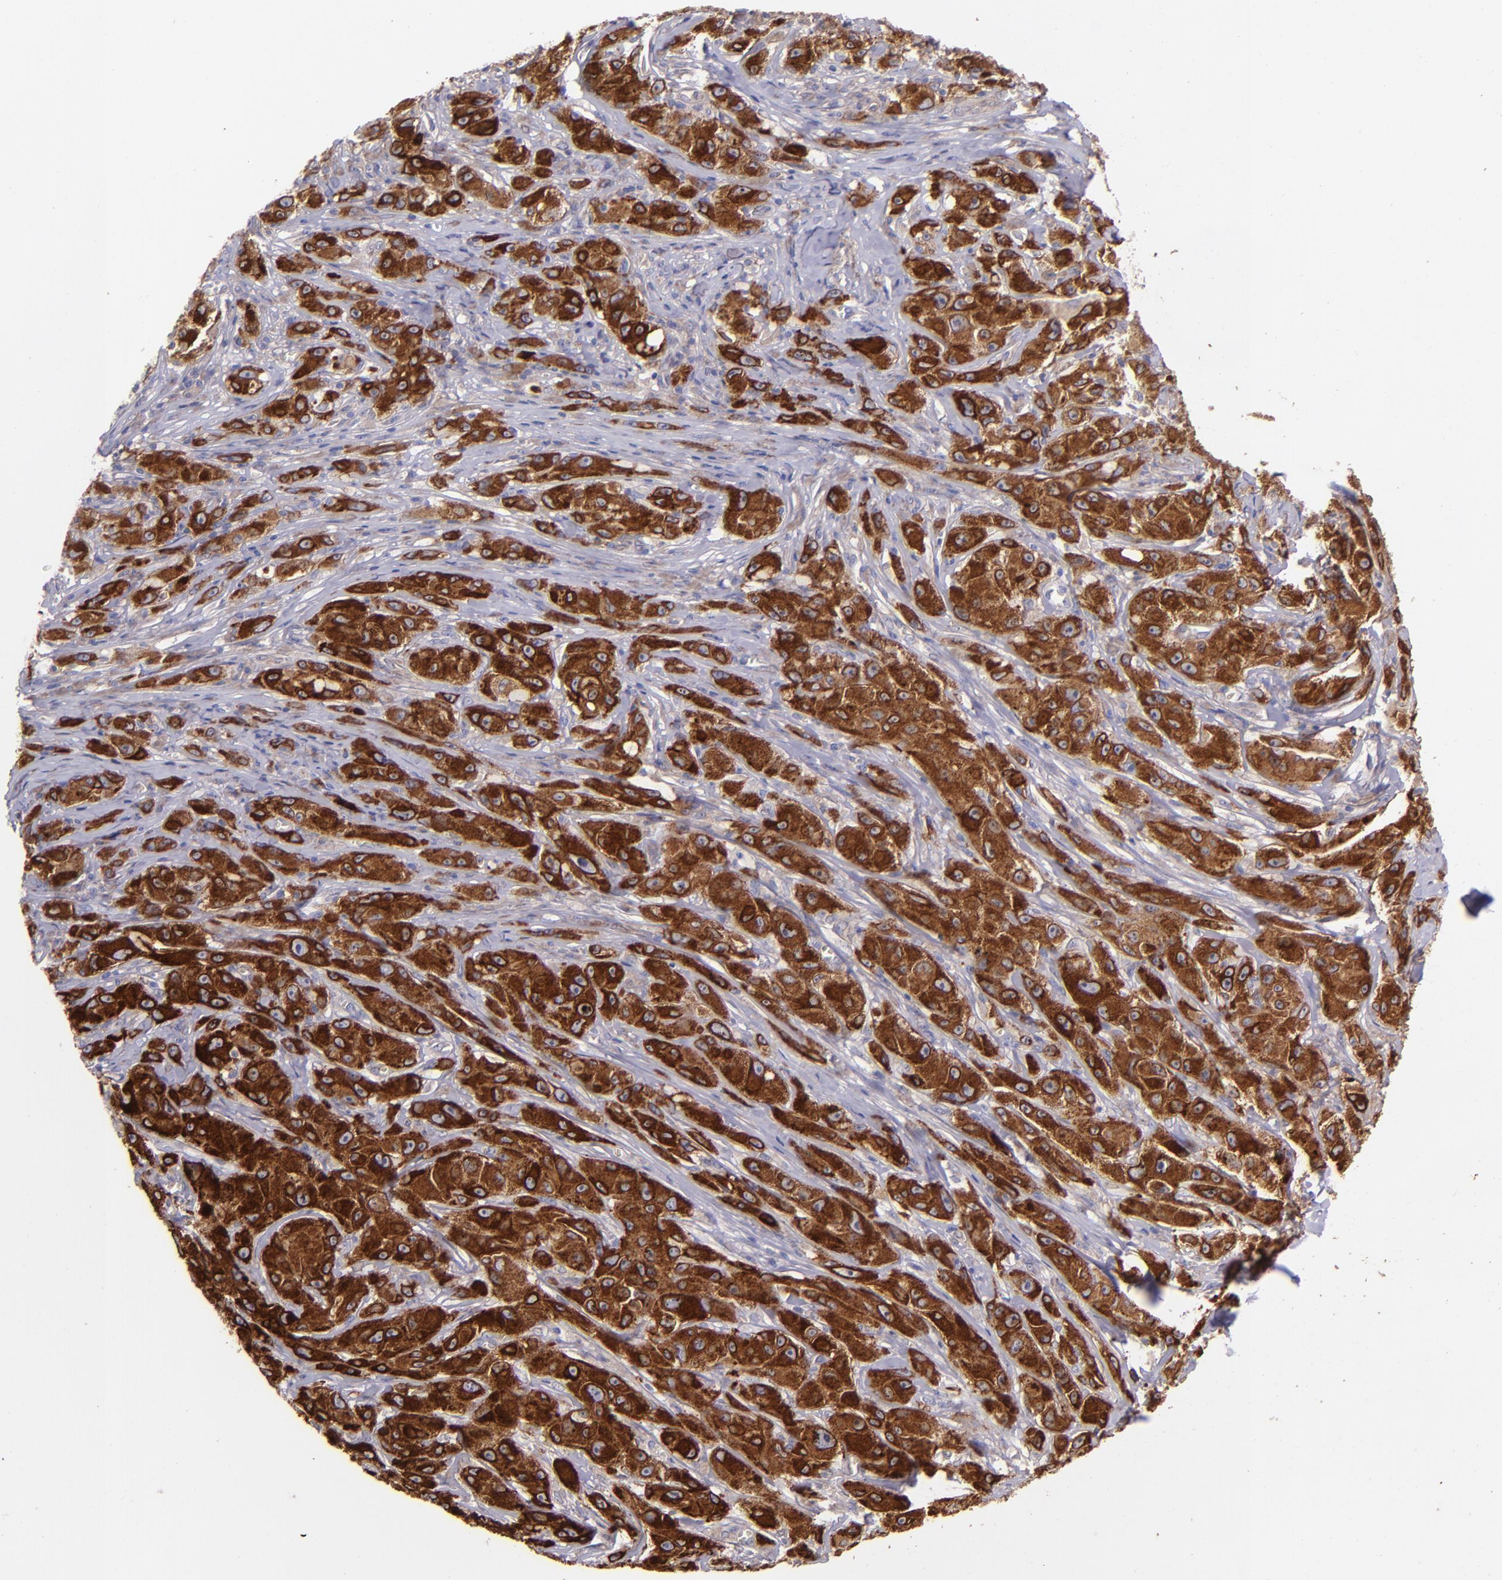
{"staining": {"intensity": "strong", "quantity": ">75%", "location": "cytoplasmic/membranous"}, "tissue": "melanoma", "cell_type": "Tumor cells", "image_type": "cancer", "snomed": [{"axis": "morphology", "description": "Malignant melanoma, NOS"}, {"axis": "topography", "description": "Skin"}], "caption": "This is a histology image of immunohistochemistry staining of malignant melanoma, which shows strong positivity in the cytoplasmic/membranous of tumor cells.", "gene": "RET", "patient": {"sex": "male", "age": 56}}